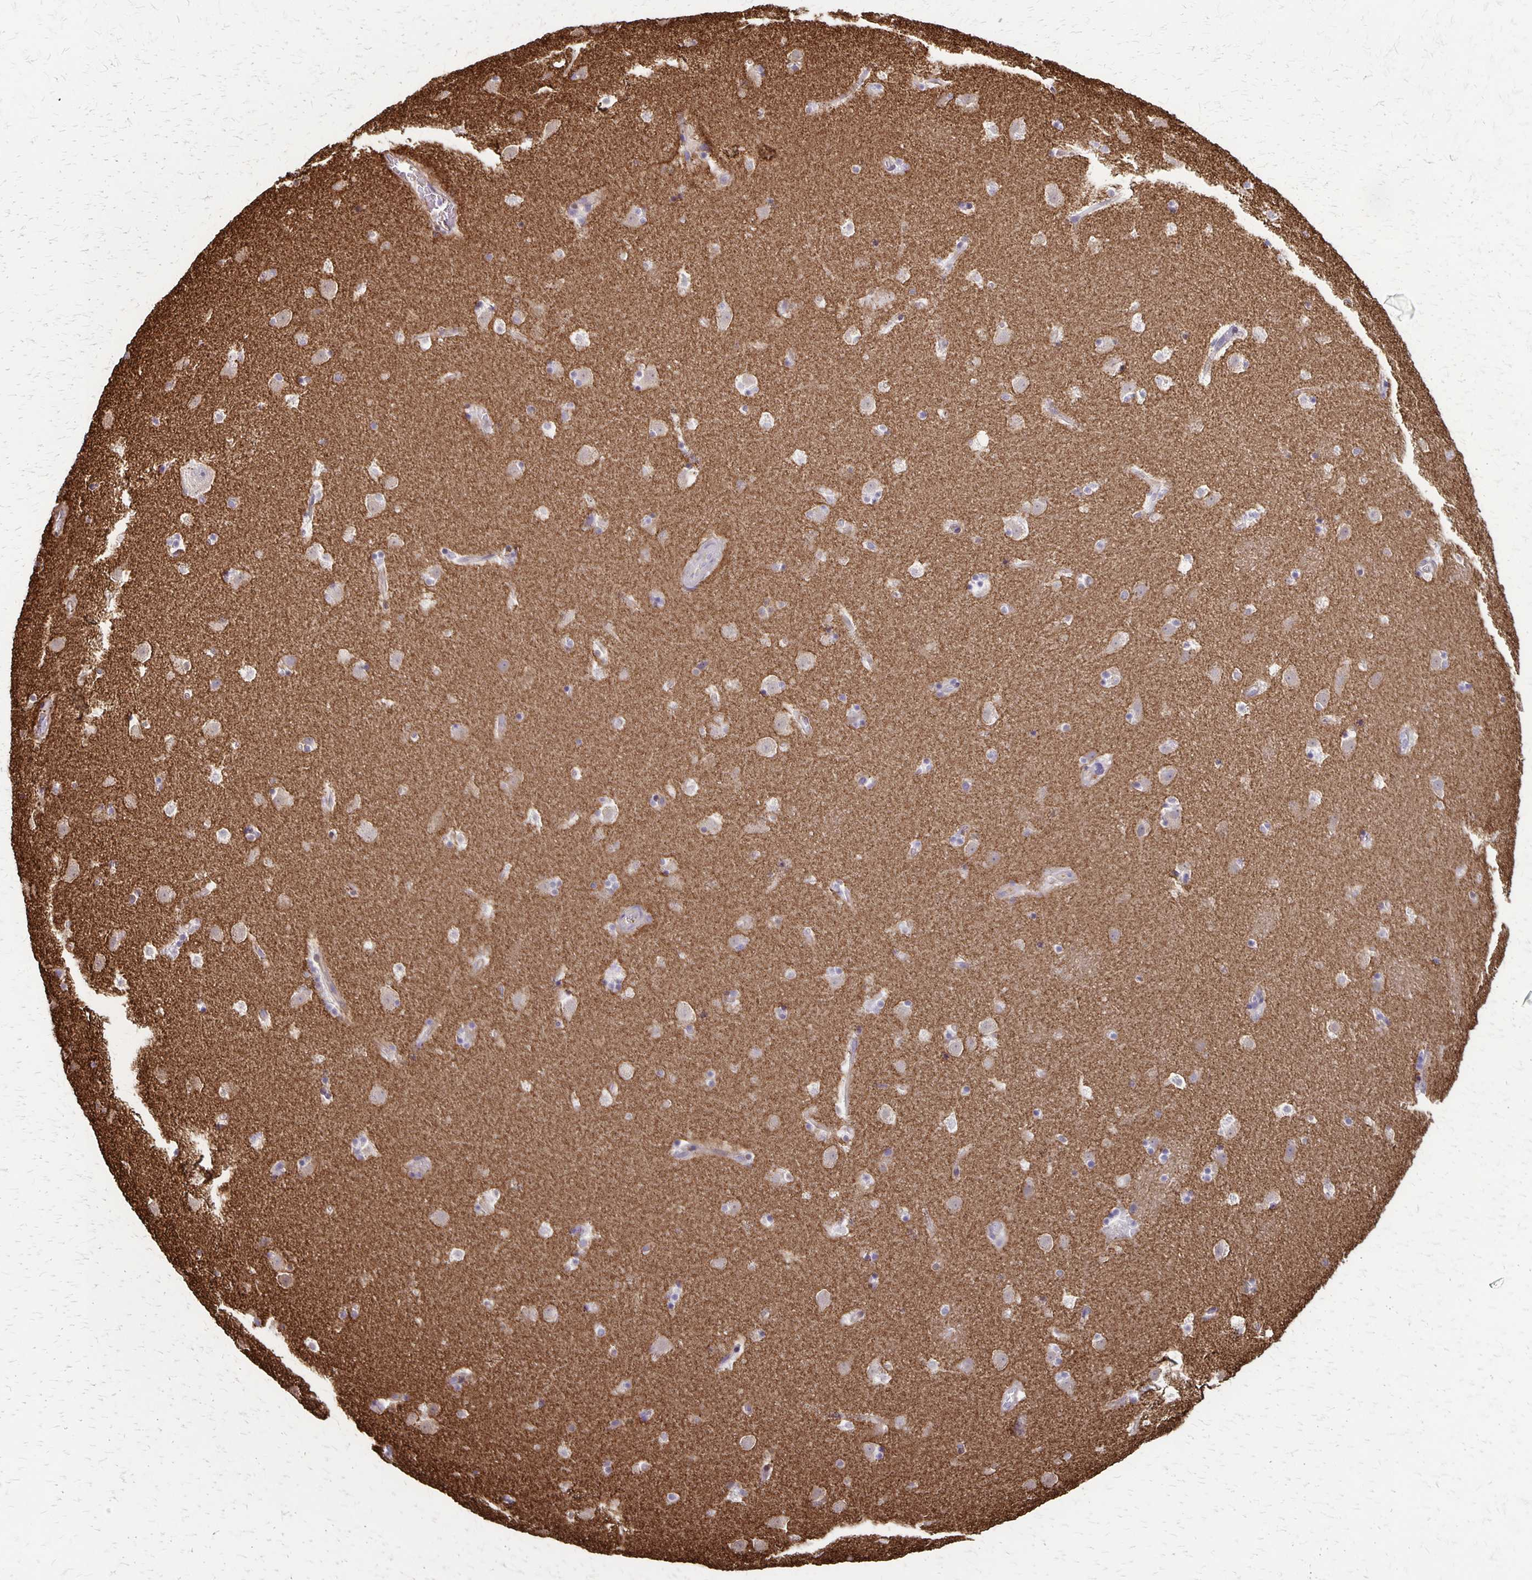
{"staining": {"intensity": "weak", "quantity": "<25%", "location": "cytoplasmic/membranous"}, "tissue": "caudate", "cell_type": "Glial cells", "image_type": "normal", "snomed": [{"axis": "morphology", "description": "Normal tissue, NOS"}, {"axis": "topography", "description": "Lateral ventricle wall"}], "caption": "IHC image of unremarkable caudate: caudate stained with DAB (3,3'-diaminobenzidine) displays no significant protein expression in glial cells.", "gene": "SEPTIN5", "patient": {"sex": "male", "age": 37}}